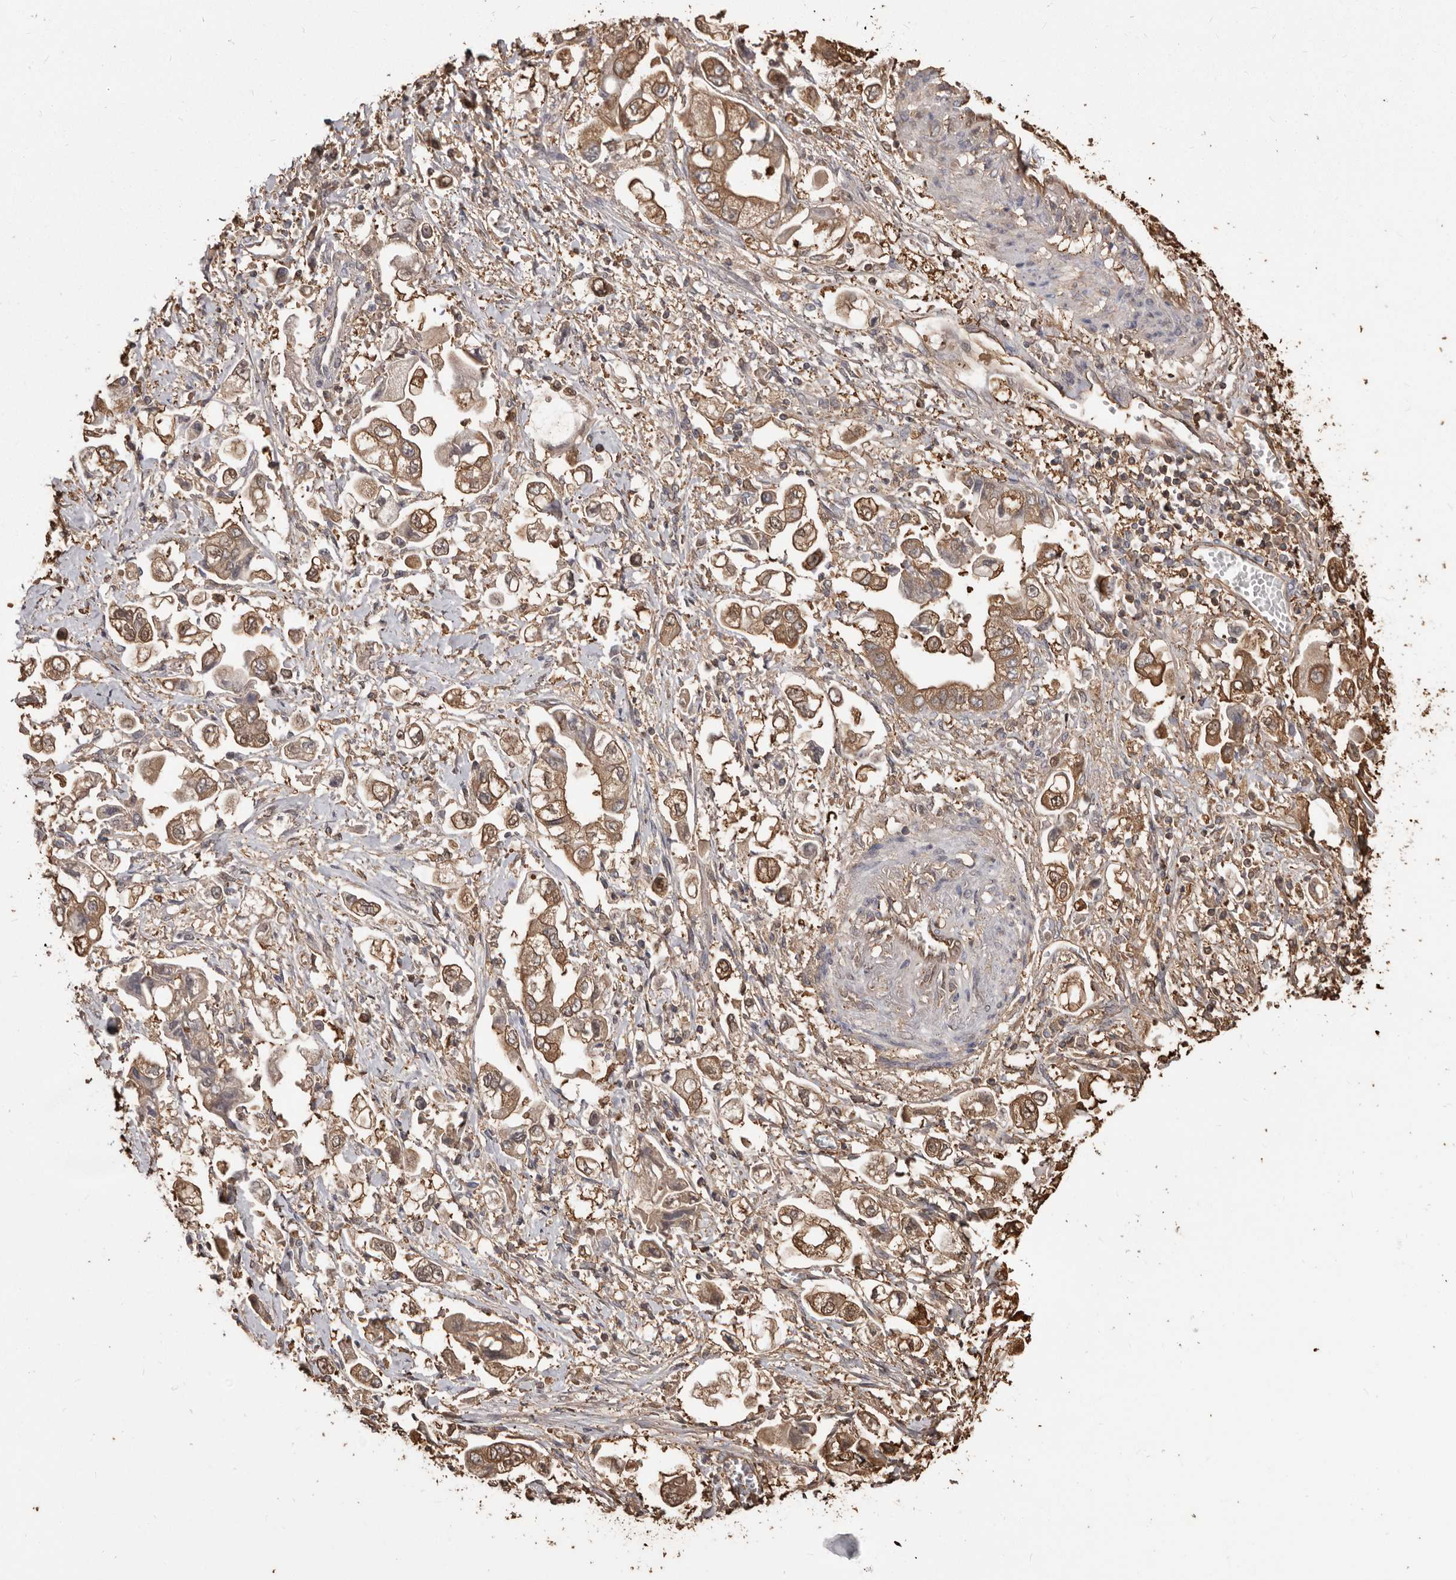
{"staining": {"intensity": "moderate", "quantity": ">75%", "location": "cytoplasmic/membranous"}, "tissue": "stomach cancer", "cell_type": "Tumor cells", "image_type": "cancer", "snomed": [{"axis": "morphology", "description": "Adenocarcinoma, NOS"}, {"axis": "topography", "description": "Stomach"}], "caption": "Immunohistochemical staining of stomach adenocarcinoma demonstrates moderate cytoplasmic/membranous protein staining in about >75% of tumor cells.", "gene": "PKM", "patient": {"sex": "male", "age": 62}}